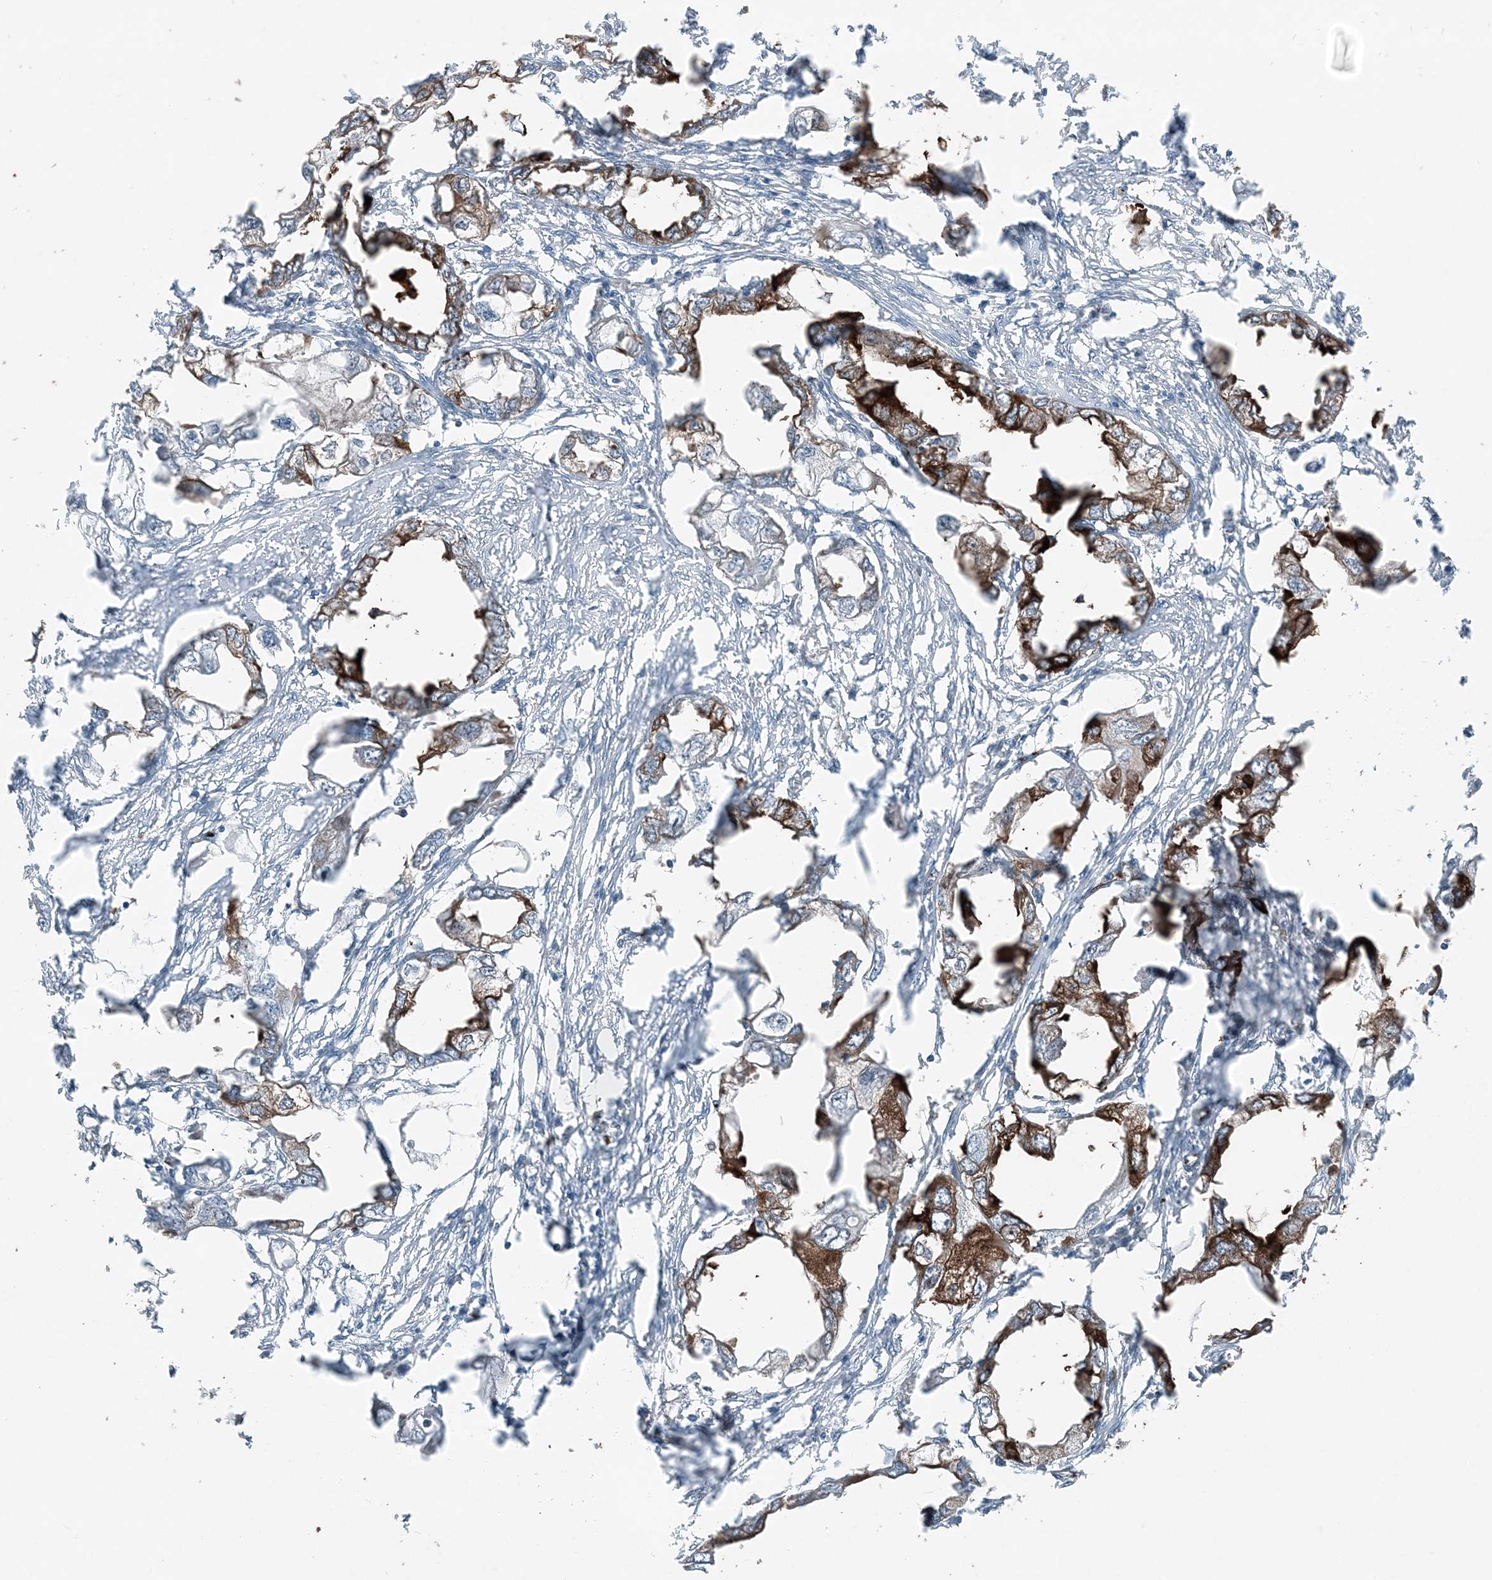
{"staining": {"intensity": "moderate", "quantity": "25%-75%", "location": "cytoplasmic/membranous"}, "tissue": "endometrial cancer", "cell_type": "Tumor cells", "image_type": "cancer", "snomed": [{"axis": "morphology", "description": "Adenocarcinoma, NOS"}, {"axis": "morphology", "description": "Adenocarcinoma, metastatic, NOS"}, {"axis": "topography", "description": "Adipose tissue"}, {"axis": "topography", "description": "Endometrium"}], "caption": "Tumor cells demonstrate moderate cytoplasmic/membranous expression in about 25%-75% of cells in endometrial cancer (adenocarcinoma). The protein of interest is stained brown, and the nuclei are stained in blue (DAB (3,3'-diaminobenzidine) IHC with brightfield microscopy, high magnification).", "gene": "ELOVL7", "patient": {"sex": "female", "age": 67}}